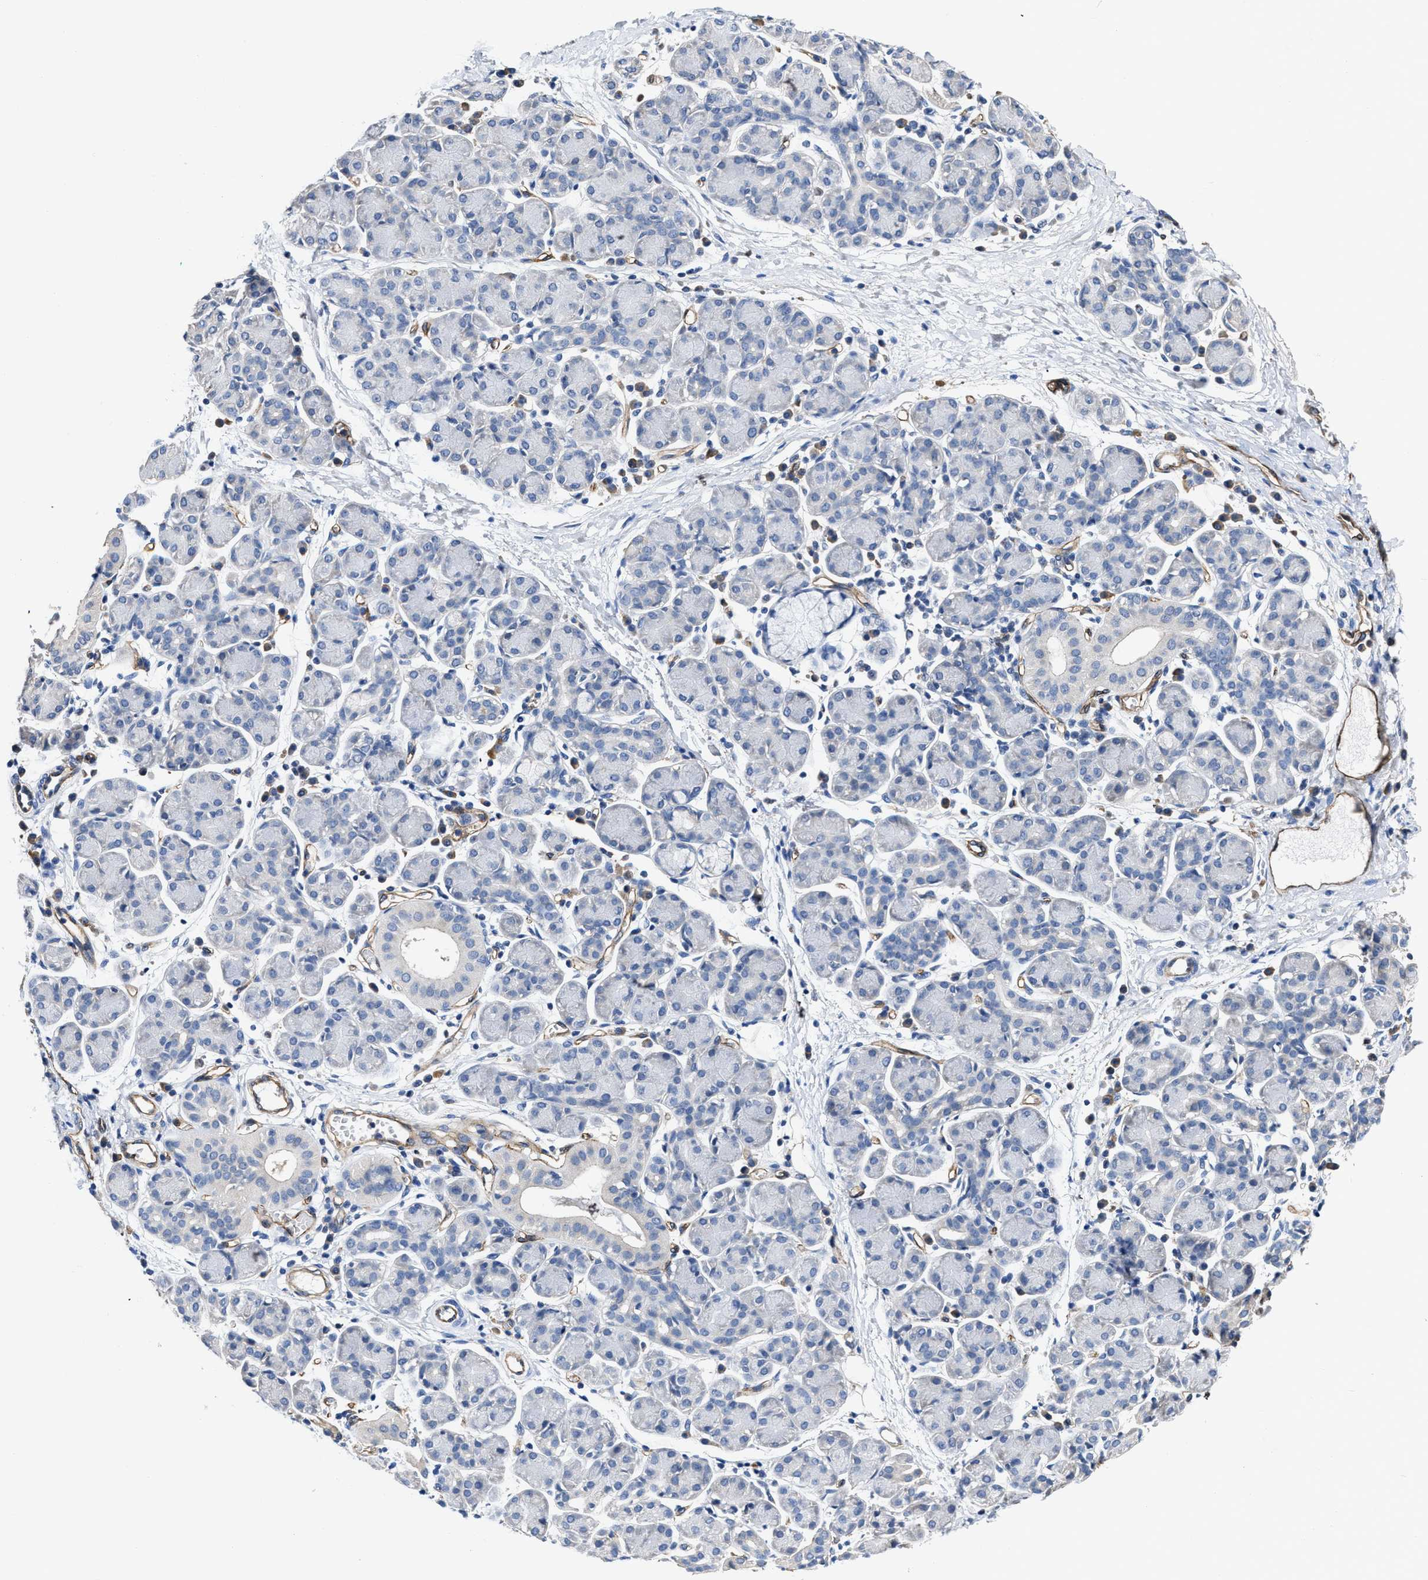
{"staining": {"intensity": "negative", "quantity": "none", "location": "none"}, "tissue": "salivary gland", "cell_type": "Glandular cells", "image_type": "normal", "snomed": [{"axis": "morphology", "description": "Normal tissue, NOS"}, {"axis": "morphology", "description": "Inflammation, NOS"}, {"axis": "topography", "description": "Lymph node"}, {"axis": "topography", "description": "Salivary gland"}], "caption": "Immunohistochemical staining of unremarkable salivary gland displays no significant positivity in glandular cells.", "gene": "C22orf42", "patient": {"sex": "male", "age": 3}}